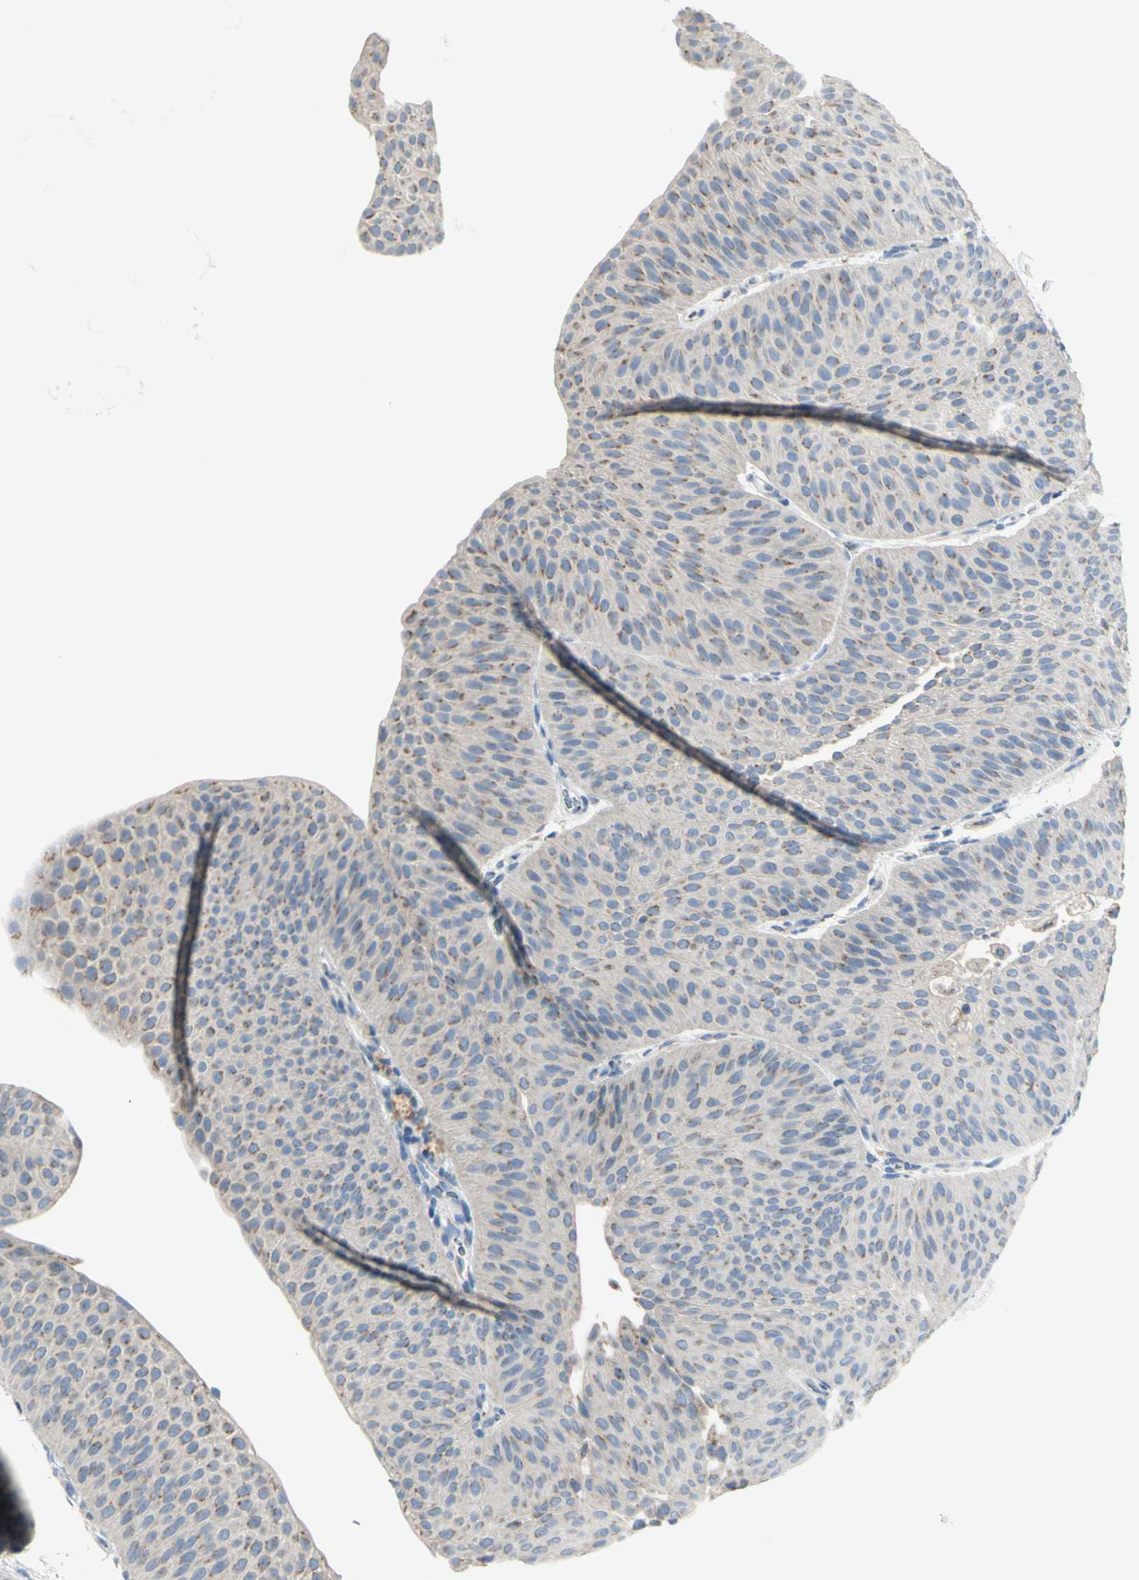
{"staining": {"intensity": "moderate", "quantity": "<25%", "location": "cytoplasmic/membranous"}, "tissue": "urothelial cancer", "cell_type": "Tumor cells", "image_type": "cancer", "snomed": [{"axis": "morphology", "description": "Urothelial carcinoma, Low grade"}, {"axis": "topography", "description": "Urinary bladder"}], "caption": "This image reveals urothelial cancer stained with immunohistochemistry to label a protein in brown. The cytoplasmic/membranous of tumor cells show moderate positivity for the protein. Nuclei are counter-stained blue.", "gene": "B4GALT3", "patient": {"sex": "female", "age": 60}}